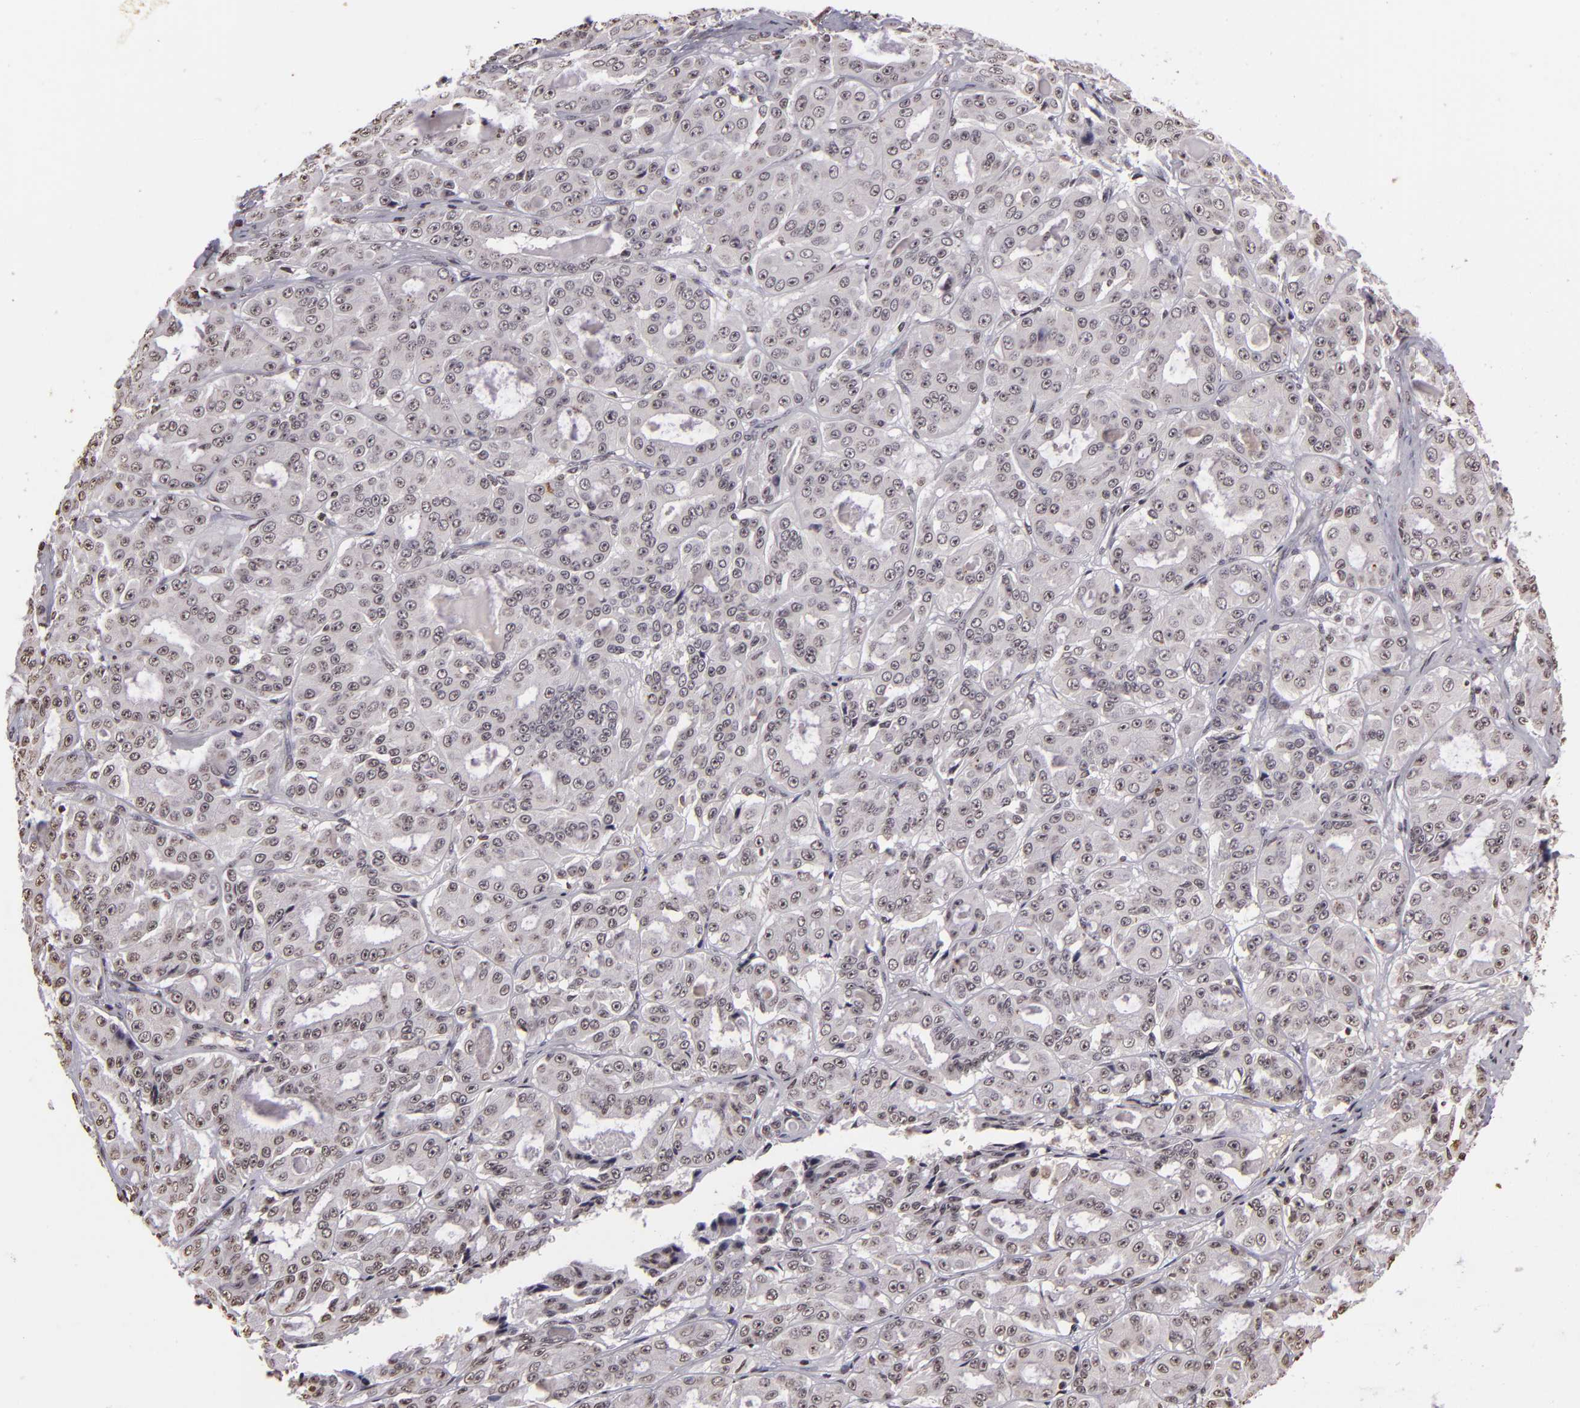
{"staining": {"intensity": "negative", "quantity": "none", "location": "none"}, "tissue": "ovarian cancer", "cell_type": "Tumor cells", "image_type": "cancer", "snomed": [{"axis": "morphology", "description": "Carcinoma, endometroid"}, {"axis": "topography", "description": "Ovary"}], "caption": "Tumor cells show no significant protein expression in ovarian cancer.", "gene": "THRB", "patient": {"sex": "female", "age": 61}}